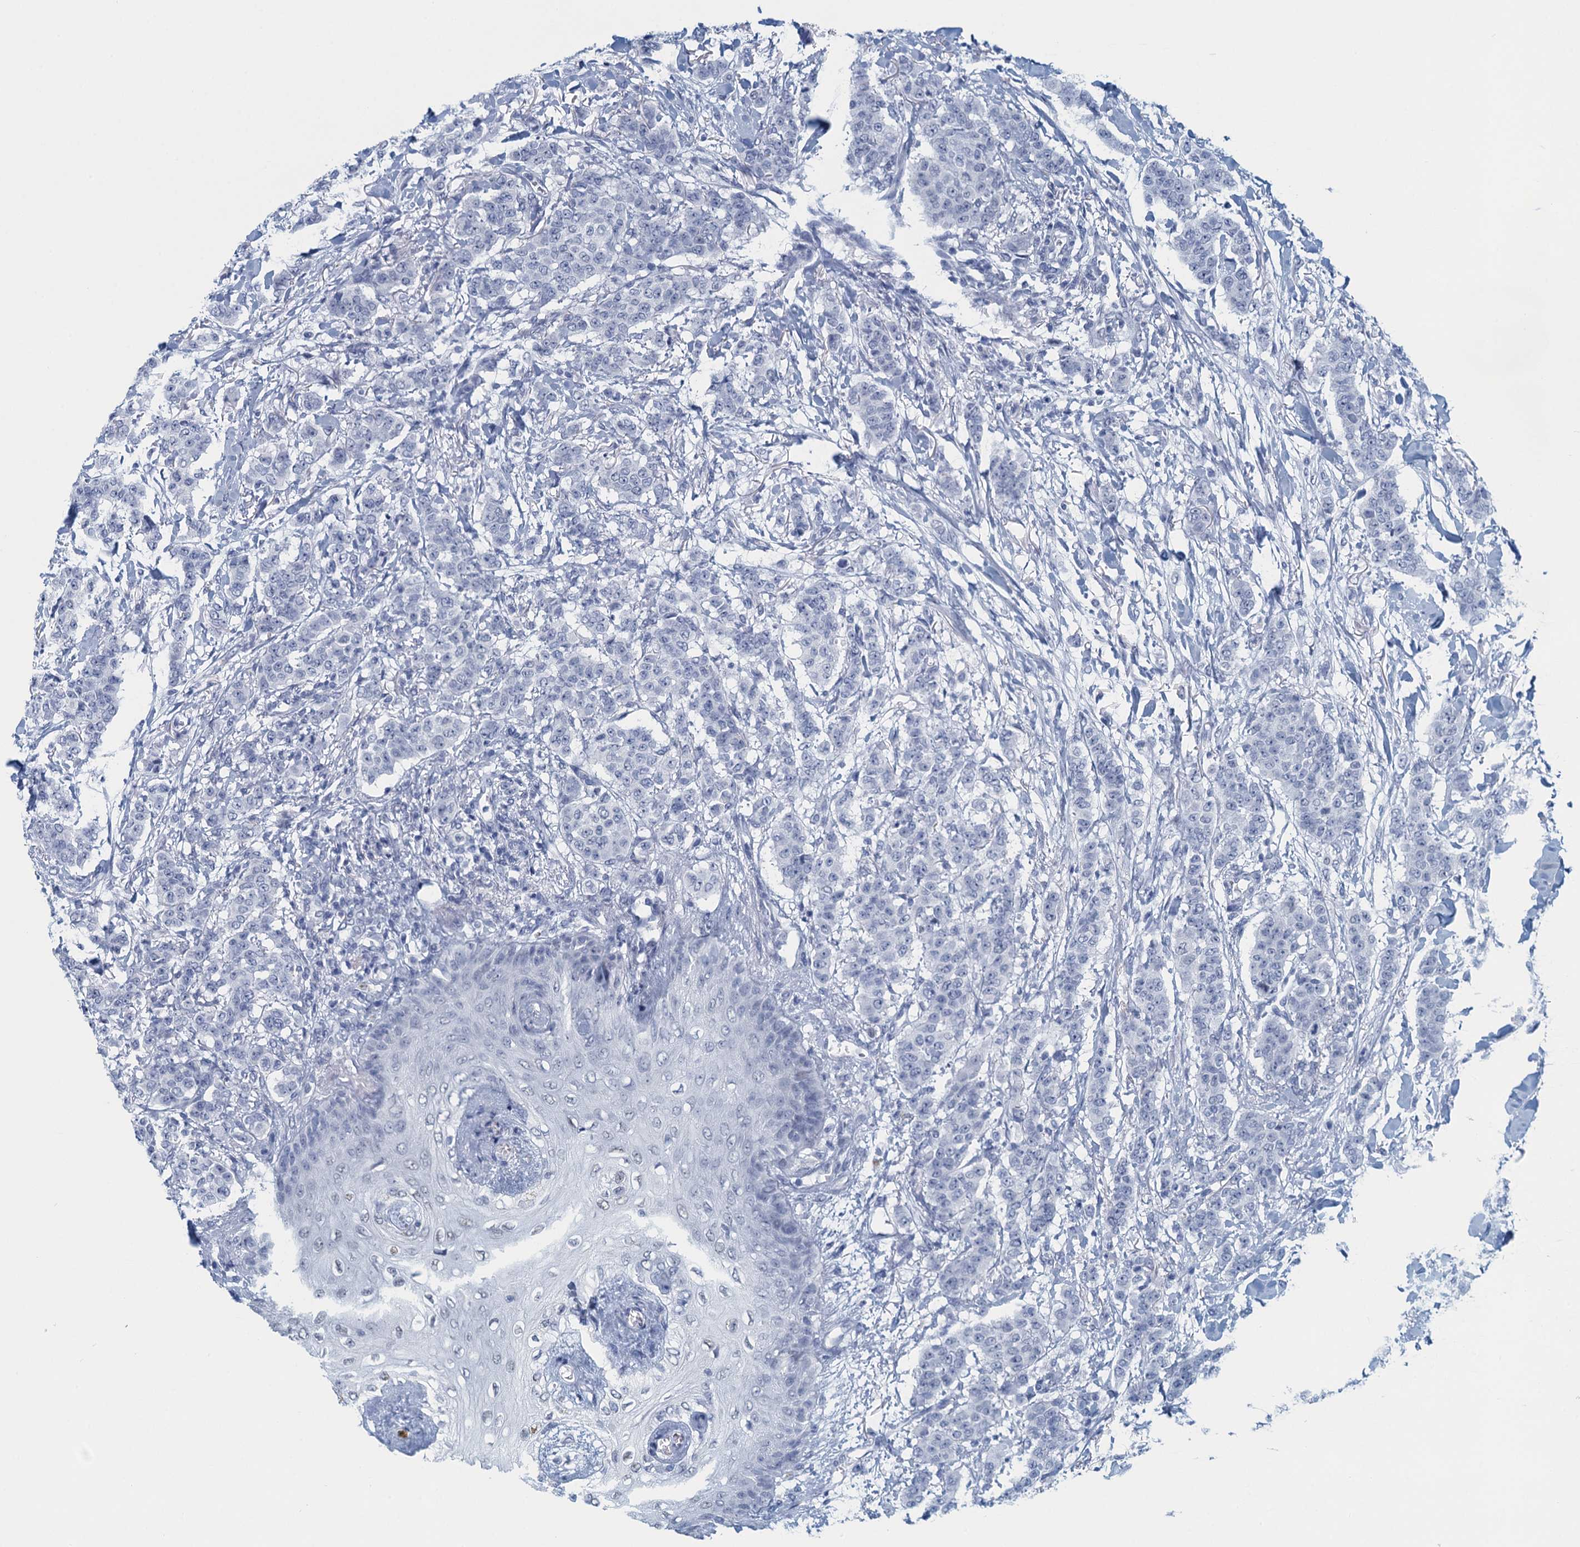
{"staining": {"intensity": "negative", "quantity": "none", "location": "none"}, "tissue": "breast cancer", "cell_type": "Tumor cells", "image_type": "cancer", "snomed": [{"axis": "morphology", "description": "Duct carcinoma"}, {"axis": "topography", "description": "Breast"}], "caption": "This is a image of immunohistochemistry staining of breast invasive ductal carcinoma, which shows no staining in tumor cells.", "gene": "TTLL9", "patient": {"sex": "female", "age": 40}}